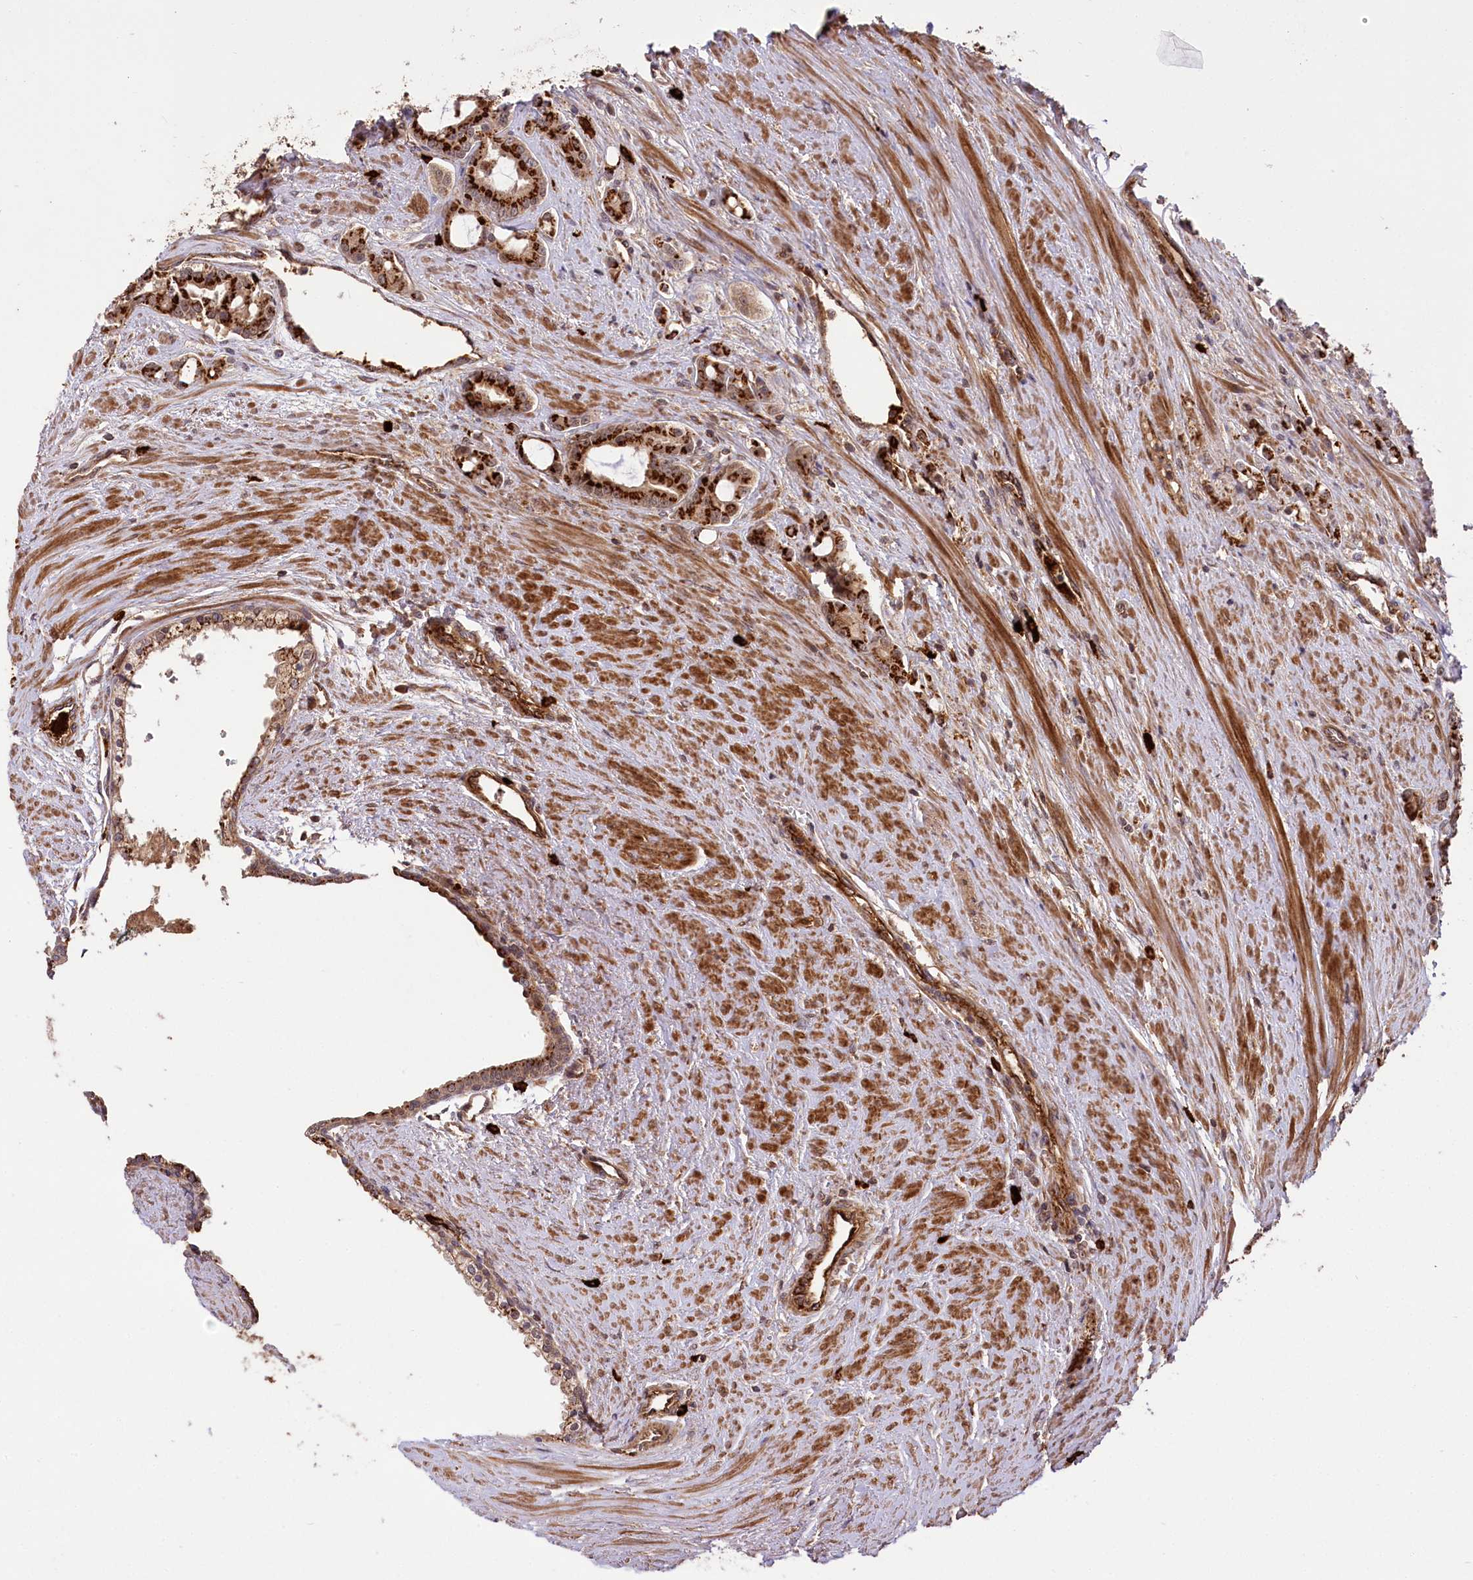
{"staining": {"intensity": "strong", "quantity": ">75%", "location": "cytoplasmic/membranous"}, "tissue": "prostate cancer", "cell_type": "Tumor cells", "image_type": "cancer", "snomed": [{"axis": "morphology", "description": "Adenocarcinoma, High grade"}, {"axis": "topography", "description": "Prostate"}], "caption": "An immunohistochemistry (IHC) photomicrograph of neoplastic tissue is shown. Protein staining in brown labels strong cytoplasmic/membranous positivity in prostate adenocarcinoma (high-grade) within tumor cells.", "gene": "CARD19", "patient": {"sex": "male", "age": 72}}